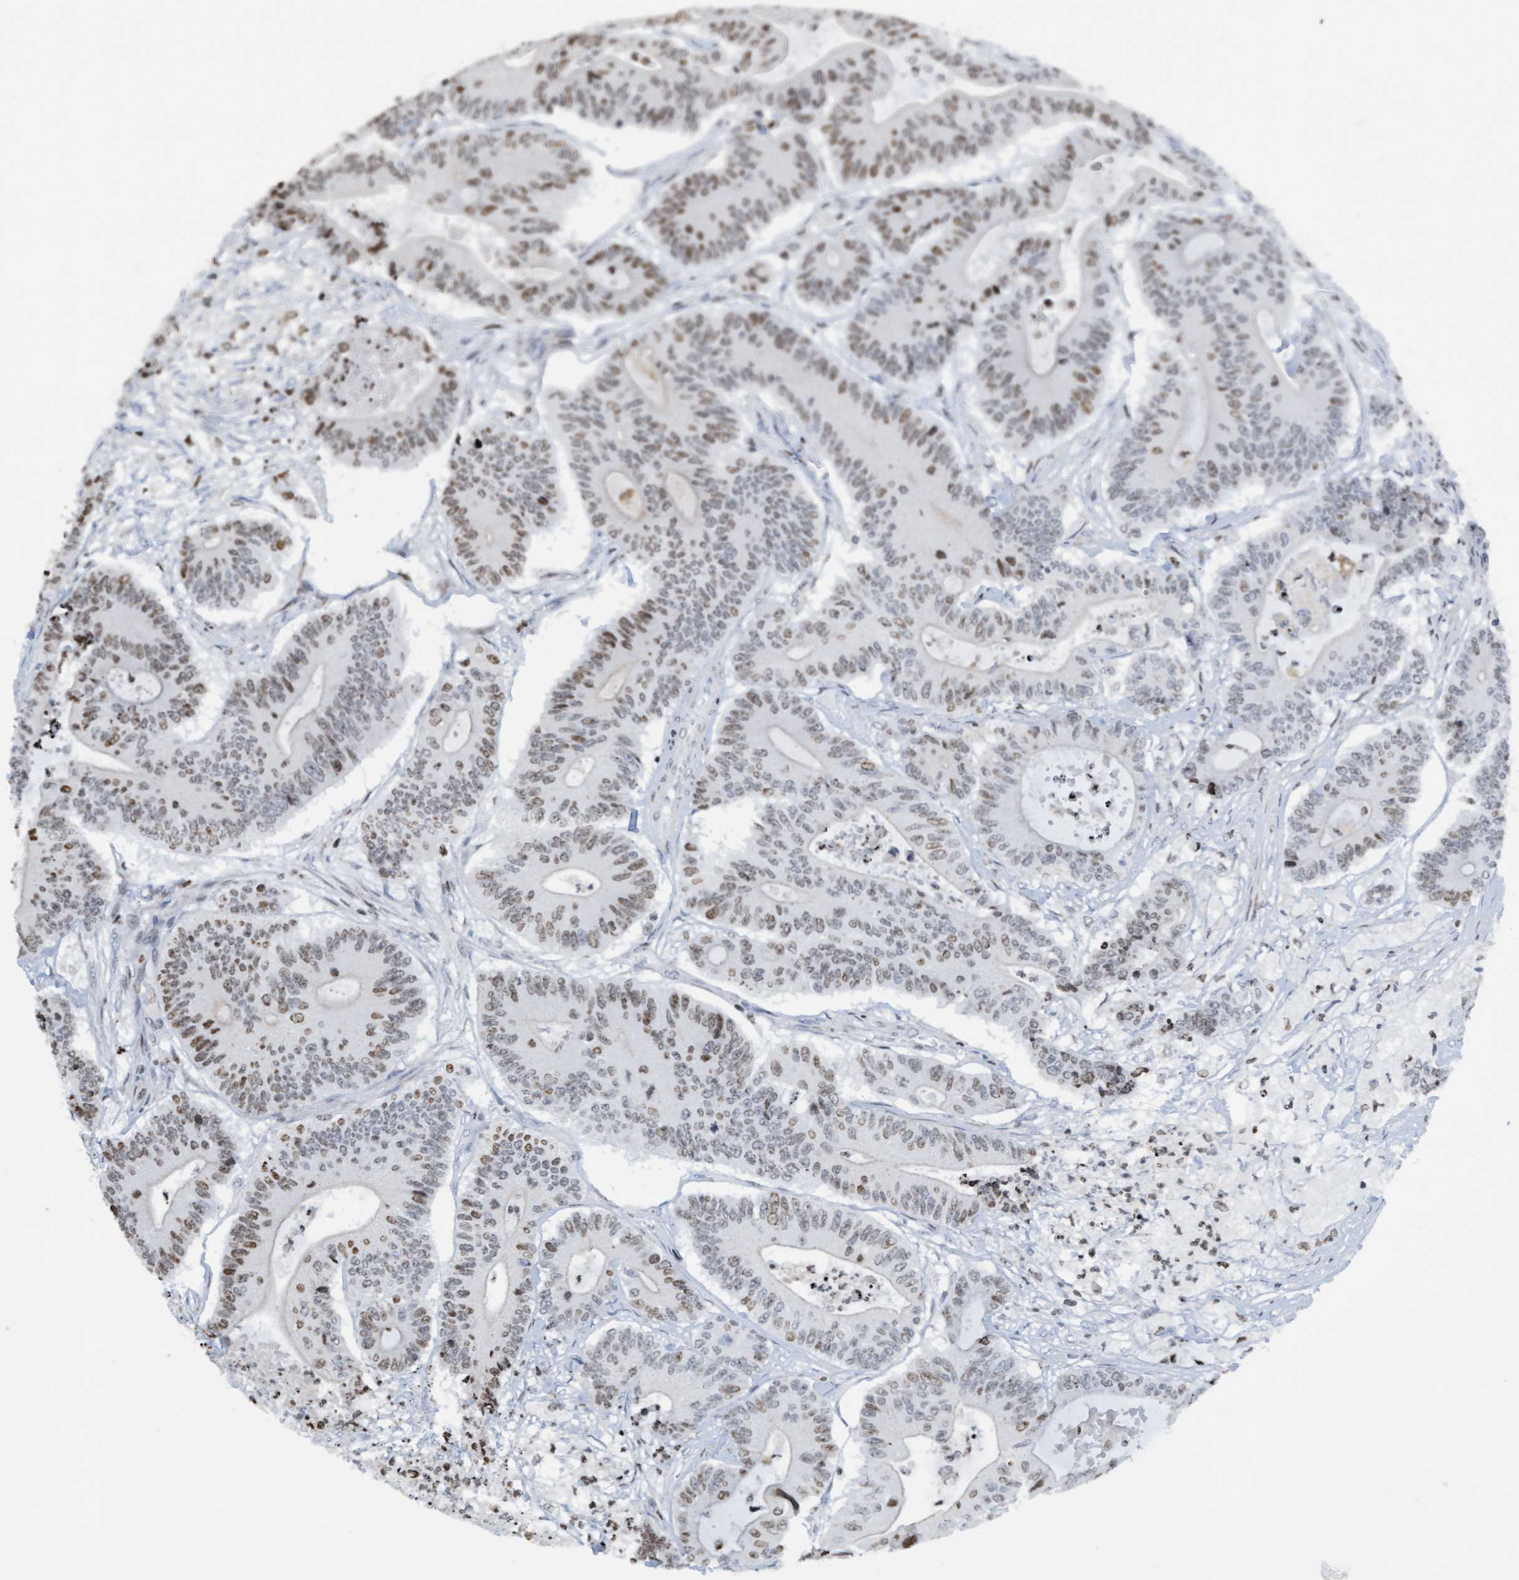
{"staining": {"intensity": "weak", "quantity": "25%-75%", "location": "nuclear"}, "tissue": "colorectal cancer", "cell_type": "Tumor cells", "image_type": "cancer", "snomed": [{"axis": "morphology", "description": "Adenocarcinoma, NOS"}, {"axis": "topography", "description": "Colon"}], "caption": "Immunohistochemical staining of adenocarcinoma (colorectal) reveals low levels of weak nuclear protein staining in approximately 25%-75% of tumor cells.", "gene": "CBX2", "patient": {"sex": "female", "age": 84}}